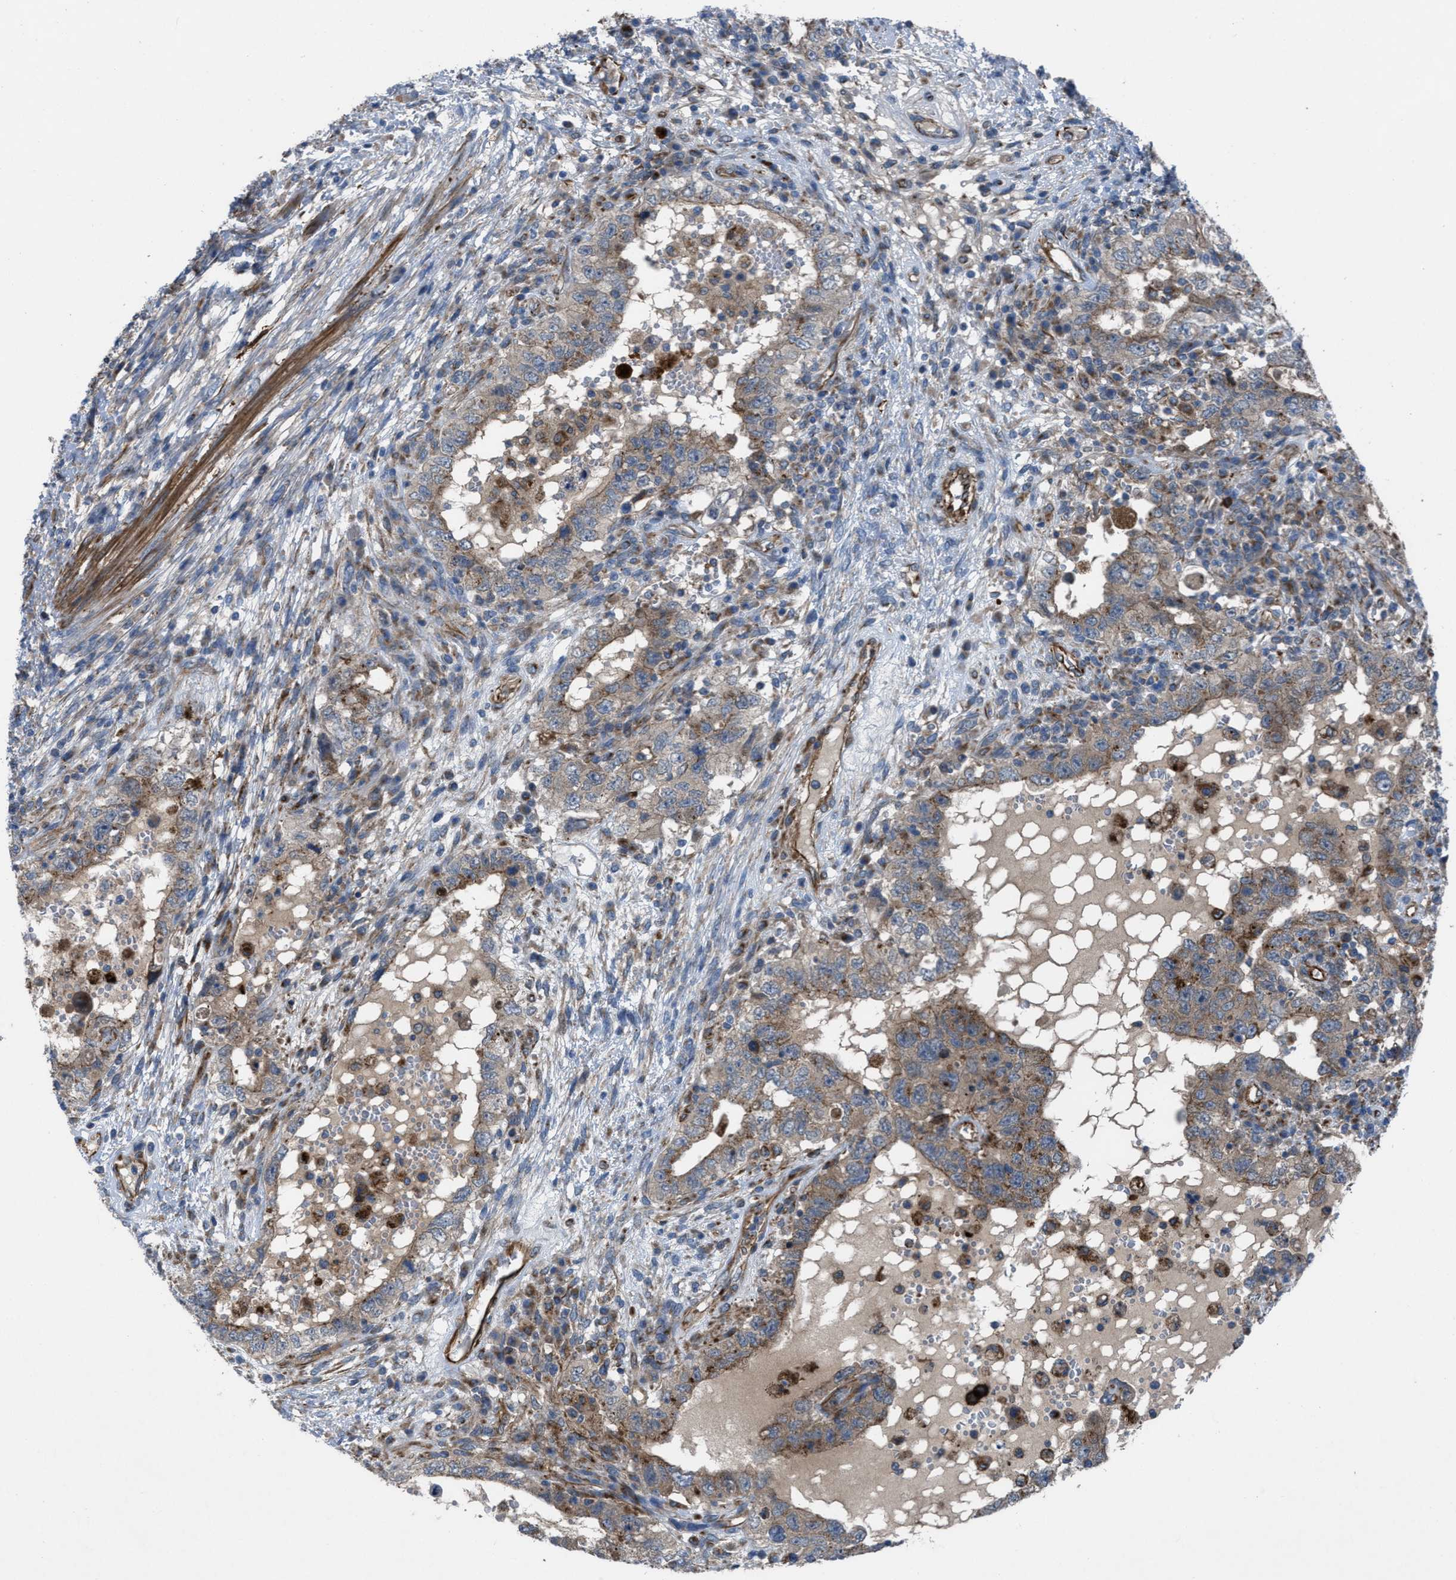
{"staining": {"intensity": "weak", "quantity": "25%-75%", "location": "cytoplasmic/membranous"}, "tissue": "testis cancer", "cell_type": "Tumor cells", "image_type": "cancer", "snomed": [{"axis": "morphology", "description": "Carcinoma, Embryonal, NOS"}, {"axis": "topography", "description": "Testis"}], "caption": "A brown stain shows weak cytoplasmic/membranous positivity of a protein in human testis cancer tumor cells. (Stains: DAB (3,3'-diaminobenzidine) in brown, nuclei in blue, Microscopy: brightfield microscopy at high magnification).", "gene": "SLC6A9", "patient": {"sex": "male", "age": 26}}